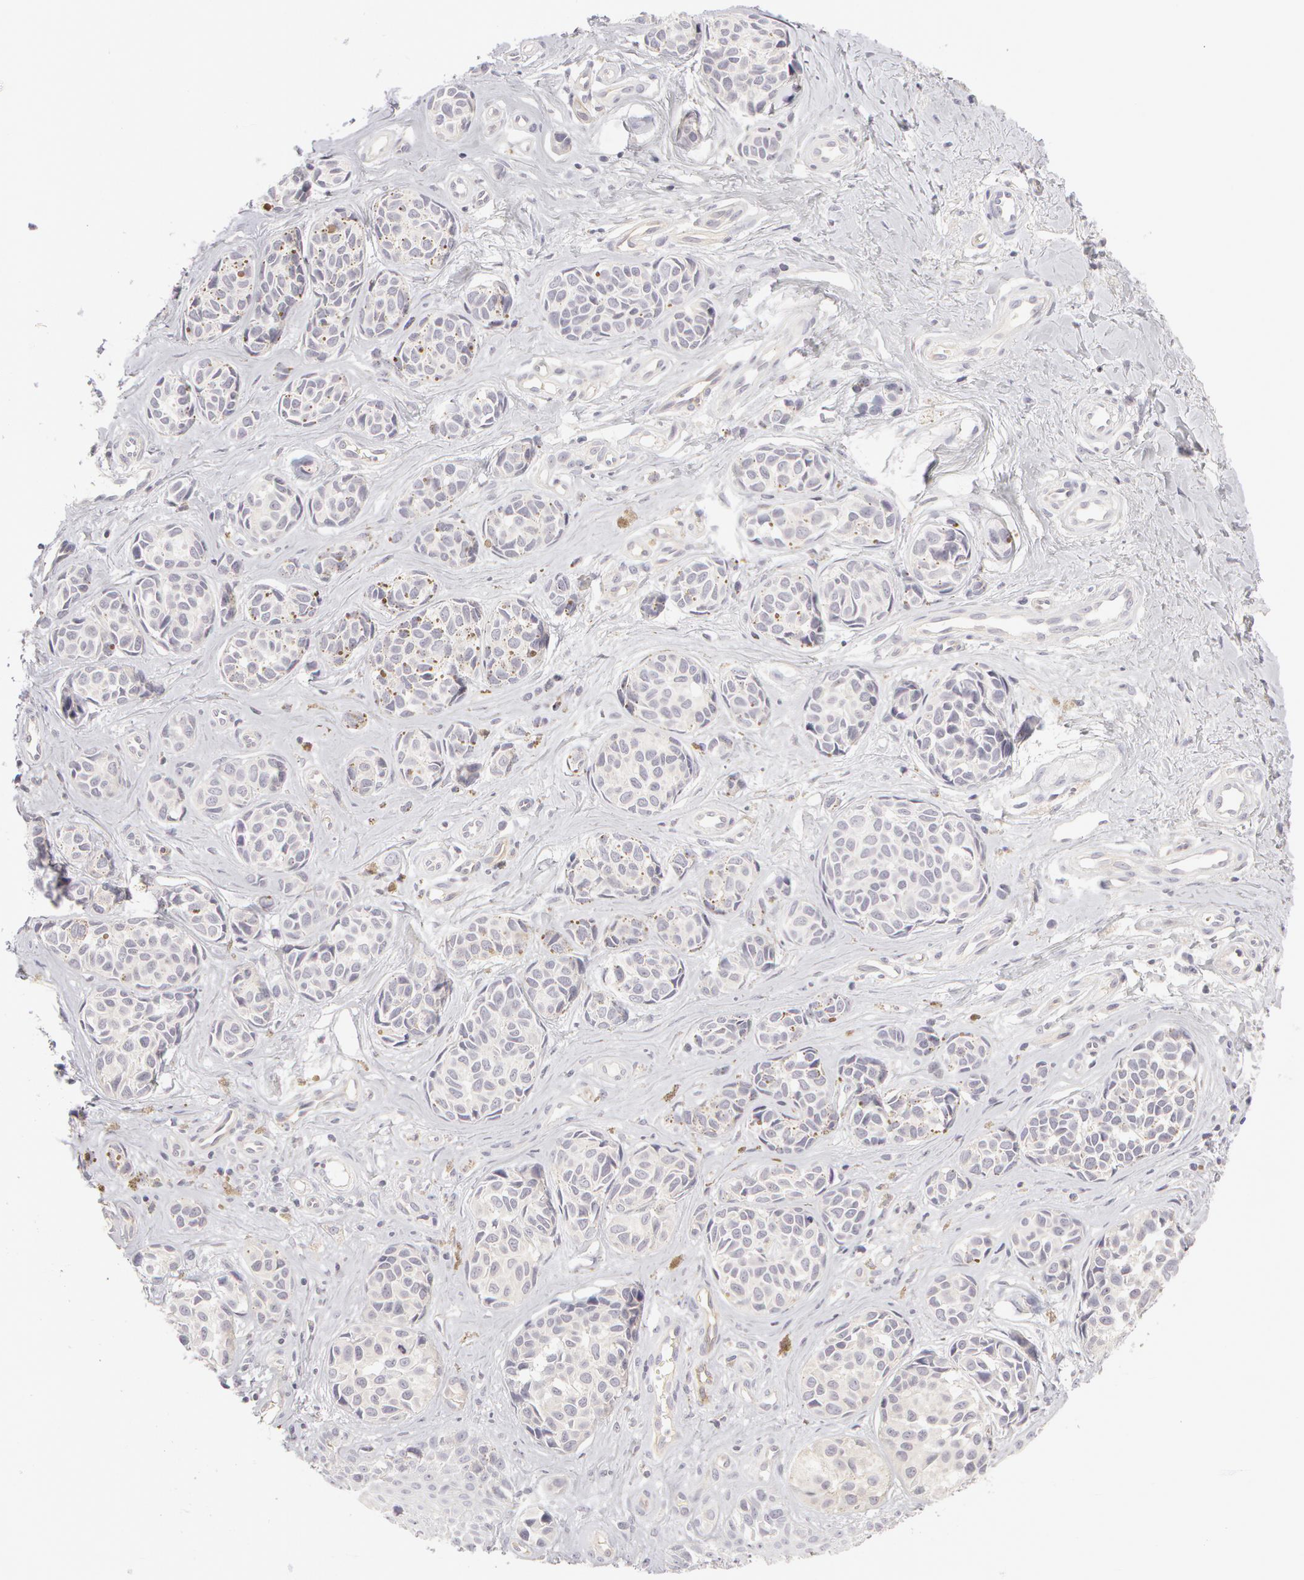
{"staining": {"intensity": "negative", "quantity": "none", "location": "none"}, "tissue": "melanoma", "cell_type": "Tumor cells", "image_type": "cancer", "snomed": [{"axis": "morphology", "description": "Malignant melanoma, NOS"}, {"axis": "topography", "description": "Skin"}], "caption": "High magnification brightfield microscopy of melanoma stained with DAB (3,3'-diaminobenzidine) (brown) and counterstained with hematoxylin (blue): tumor cells show no significant expression.", "gene": "ABCB1", "patient": {"sex": "male", "age": 79}}